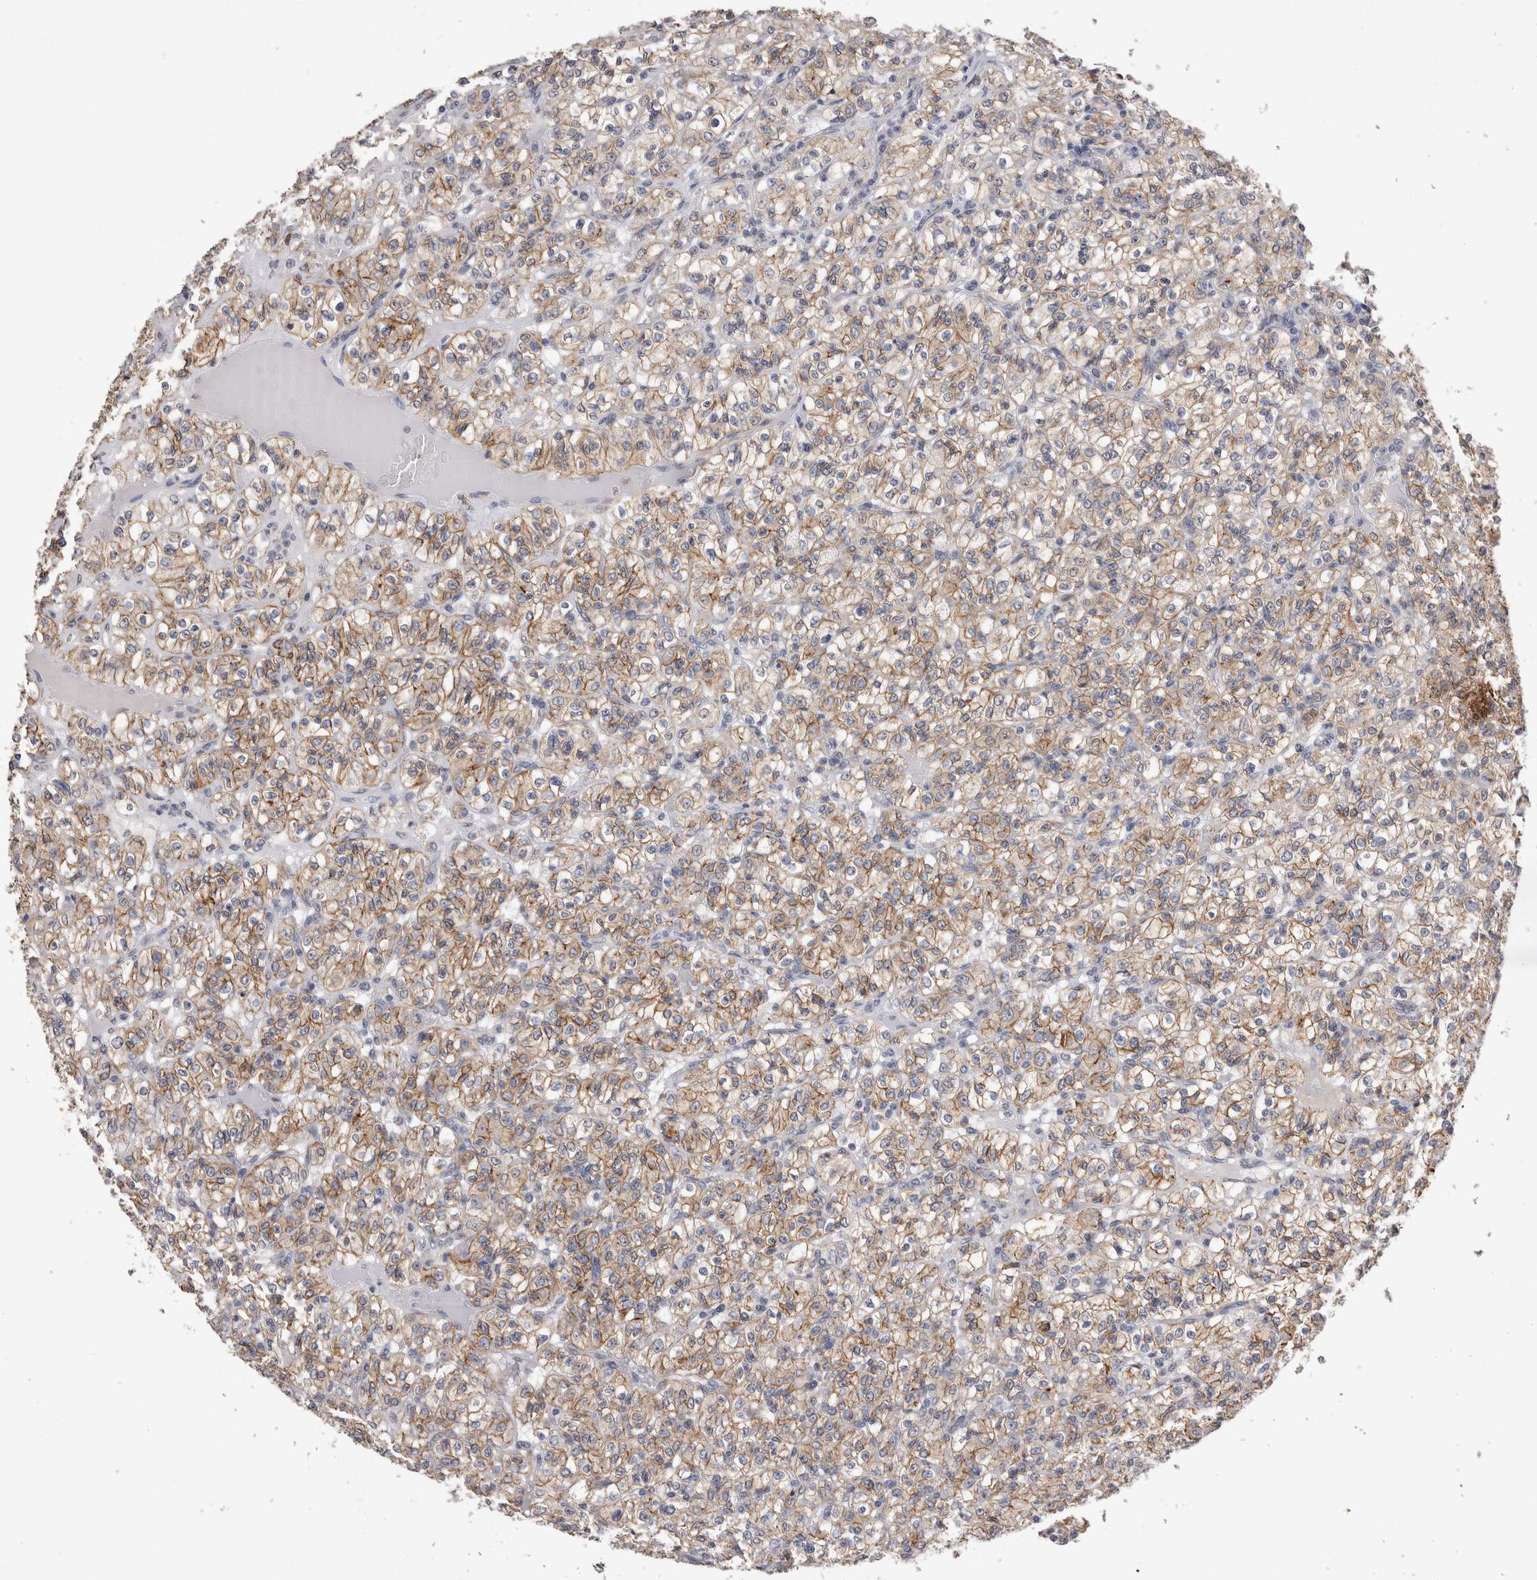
{"staining": {"intensity": "moderate", "quantity": ">75%", "location": "cytoplasmic/membranous"}, "tissue": "renal cancer", "cell_type": "Tumor cells", "image_type": "cancer", "snomed": [{"axis": "morphology", "description": "Normal tissue, NOS"}, {"axis": "morphology", "description": "Adenocarcinoma, NOS"}, {"axis": "topography", "description": "Kidney"}], "caption": "Renal cancer (adenocarcinoma) stained for a protein demonstrates moderate cytoplasmic/membranous positivity in tumor cells.", "gene": "CDH6", "patient": {"sex": "female", "age": 72}}